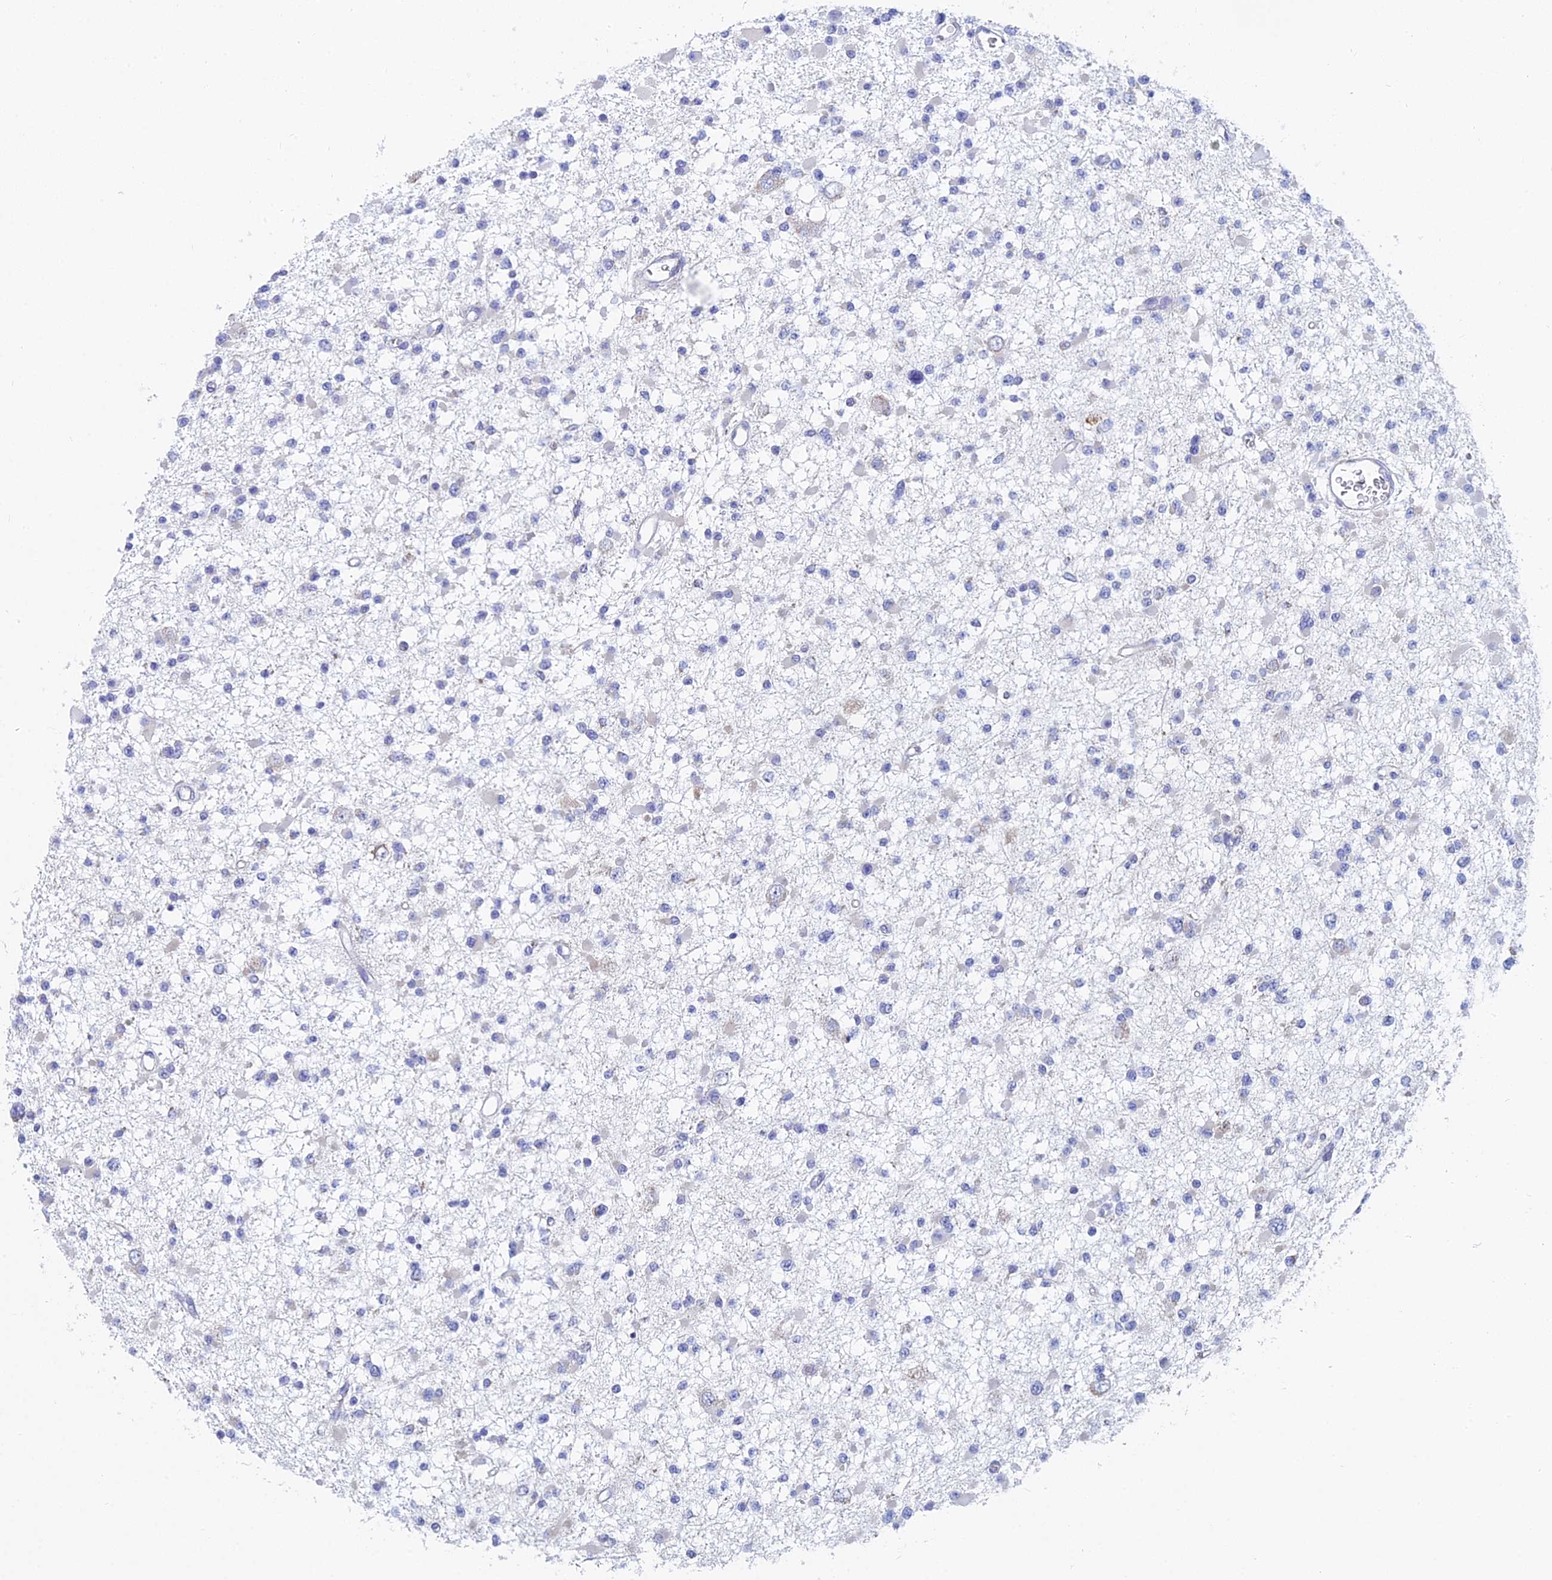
{"staining": {"intensity": "negative", "quantity": "none", "location": "none"}, "tissue": "glioma", "cell_type": "Tumor cells", "image_type": "cancer", "snomed": [{"axis": "morphology", "description": "Glioma, malignant, Low grade"}, {"axis": "topography", "description": "Brain"}], "caption": "Human low-grade glioma (malignant) stained for a protein using IHC demonstrates no positivity in tumor cells.", "gene": "CRACR2B", "patient": {"sex": "female", "age": 22}}